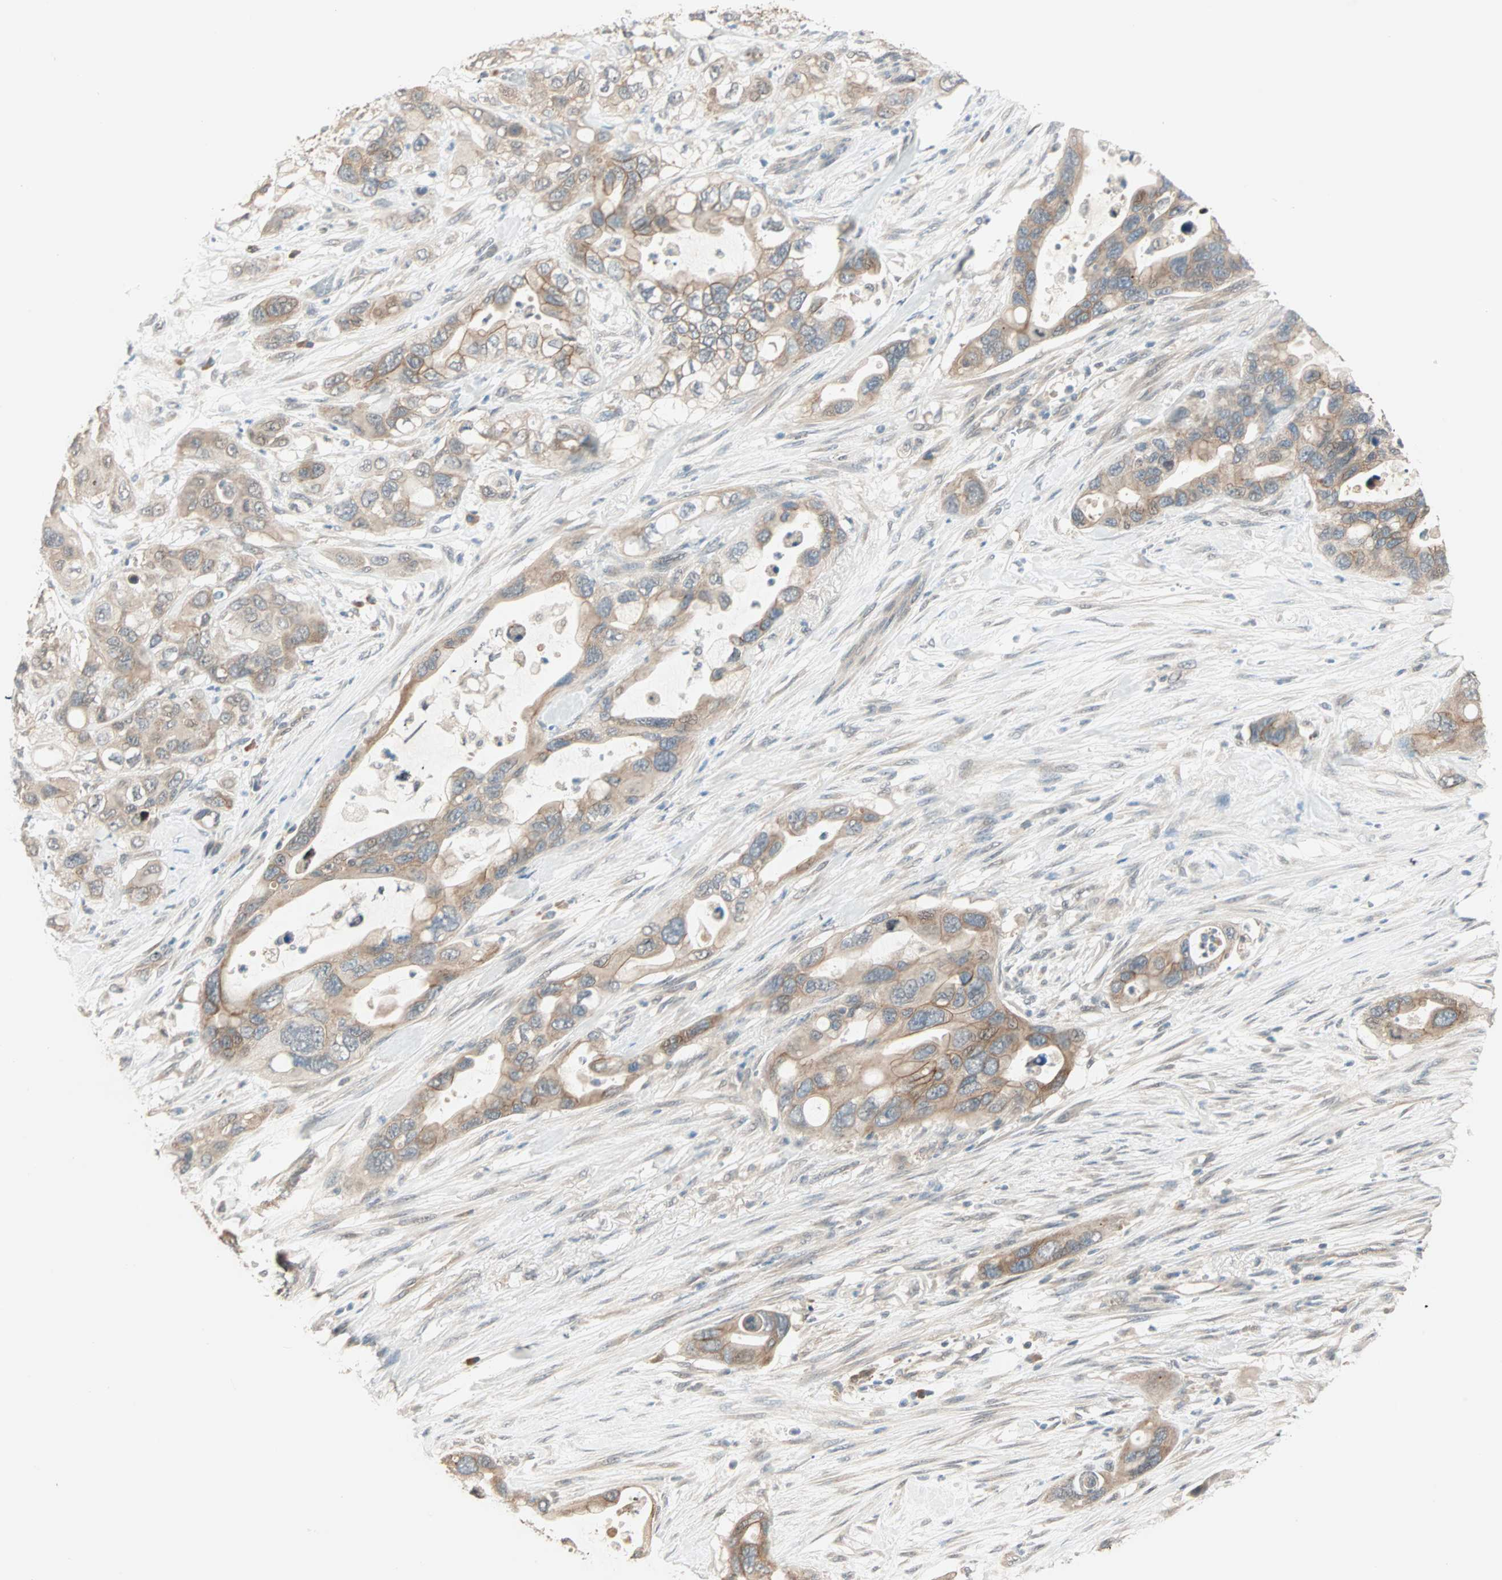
{"staining": {"intensity": "moderate", "quantity": ">75%", "location": "cytoplasmic/membranous"}, "tissue": "pancreatic cancer", "cell_type": "Tumor cells", "image_type": "cancer", "snomed": [{"axis": "morphology", "description": "Adenocarcinoma, NOS"}, {"axis": "topography", "description": "Pancreas"}], "caption": "Brown immunohistochemical staining in pancreatic adenocarcinoma displays moderate cytoplasmic/membranous expression in approximately >75% of tumor cells.", "gene": "TTF2", "patient": {"sex": "female", "age": 71}}